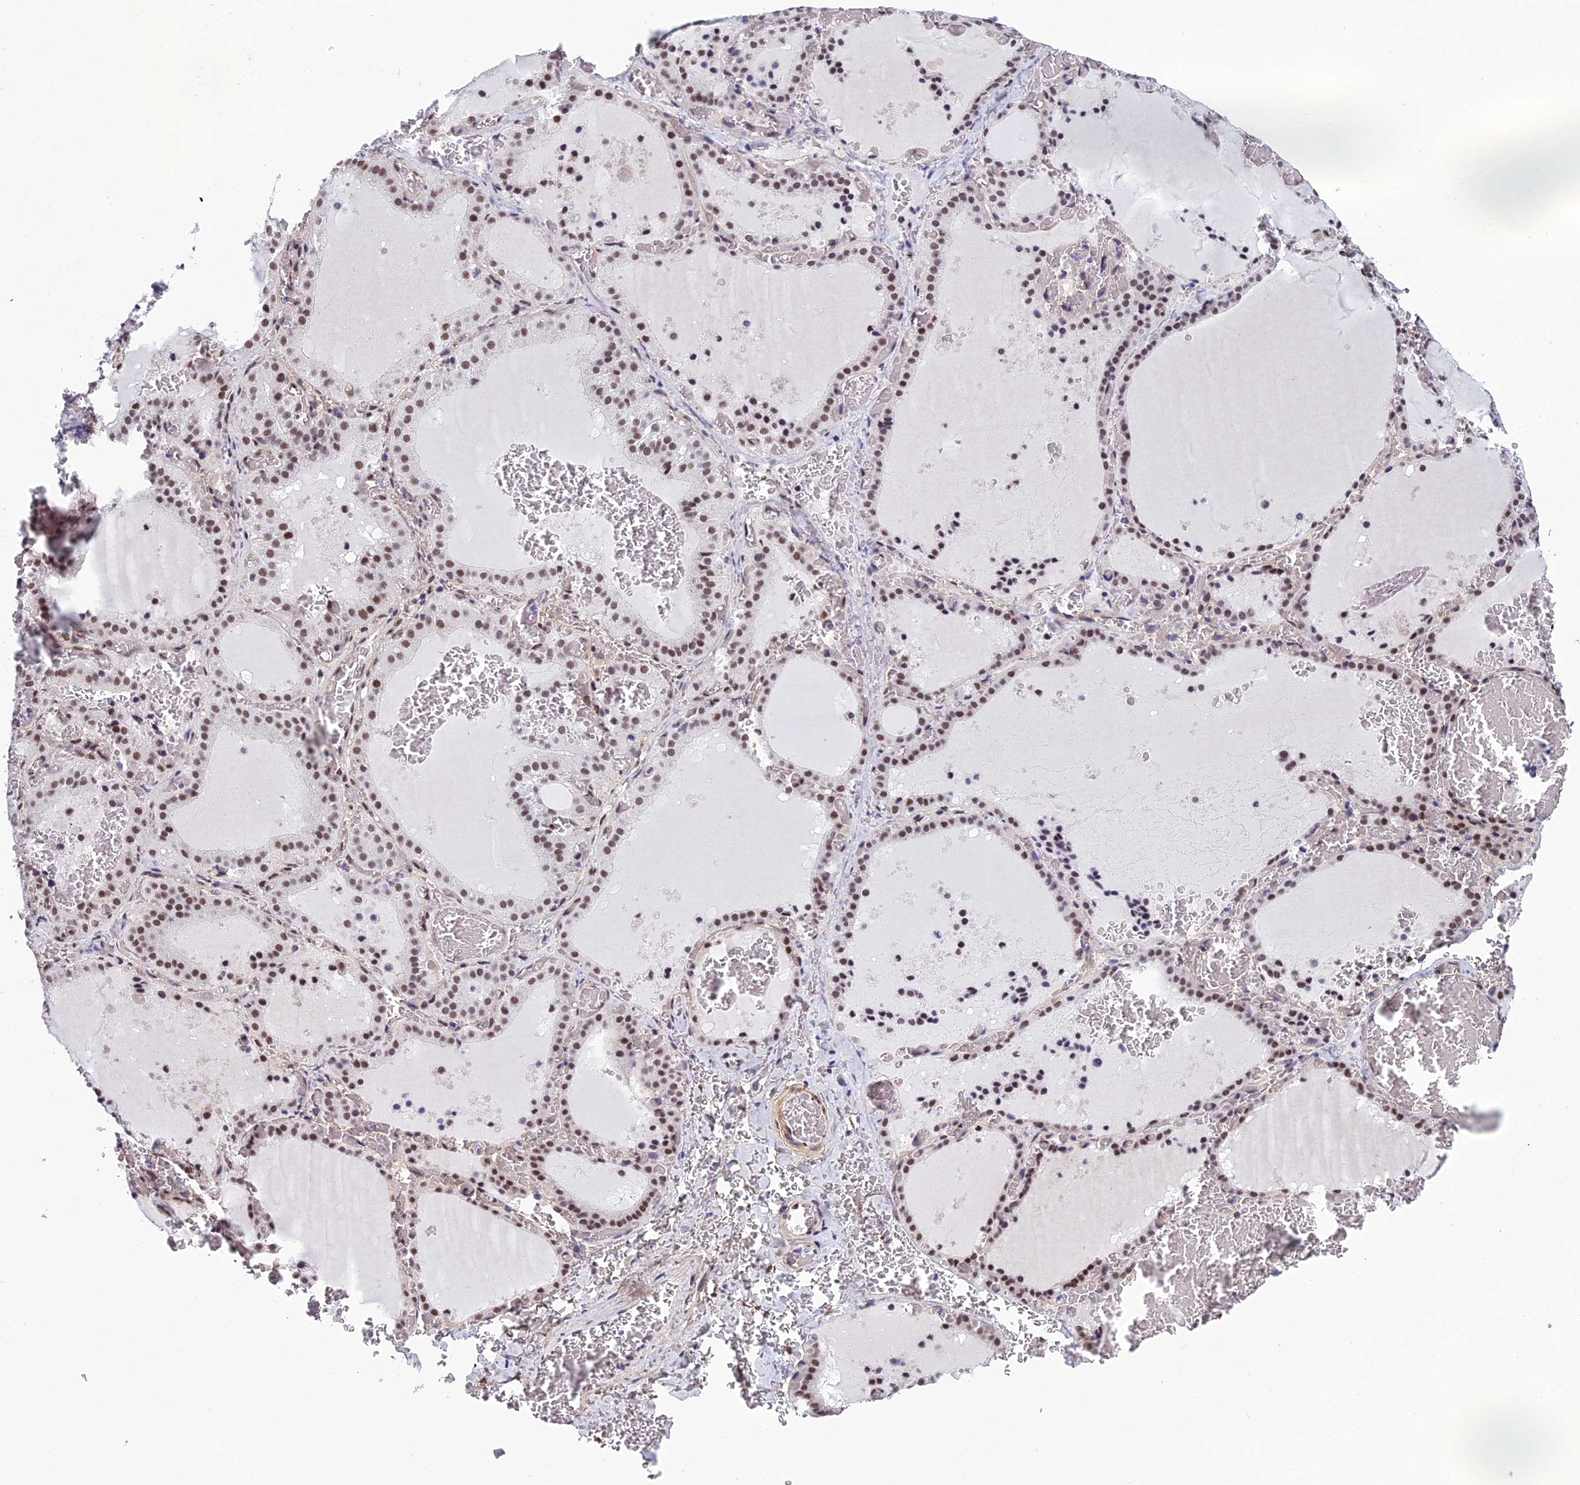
{"staining": {"intensity": "moderate", "quantity": ">75%", "location": "nuclear"}, "tissue": "thyroid gland", "cell_type": "Glandular cells", "image_type": "normal", "snomed": [{"axis": "morphology", "description": "Normal tissue, NOS"}, {"axis": "topography", "description": "Thyroid gland"}], "caption": "A brown stain shows moderate nuclear expression of a protein in glandular cells of unremarkable human thyroid gland.", "gene": "RSRC1", "patient": {"sex": "female", "age": 39}}